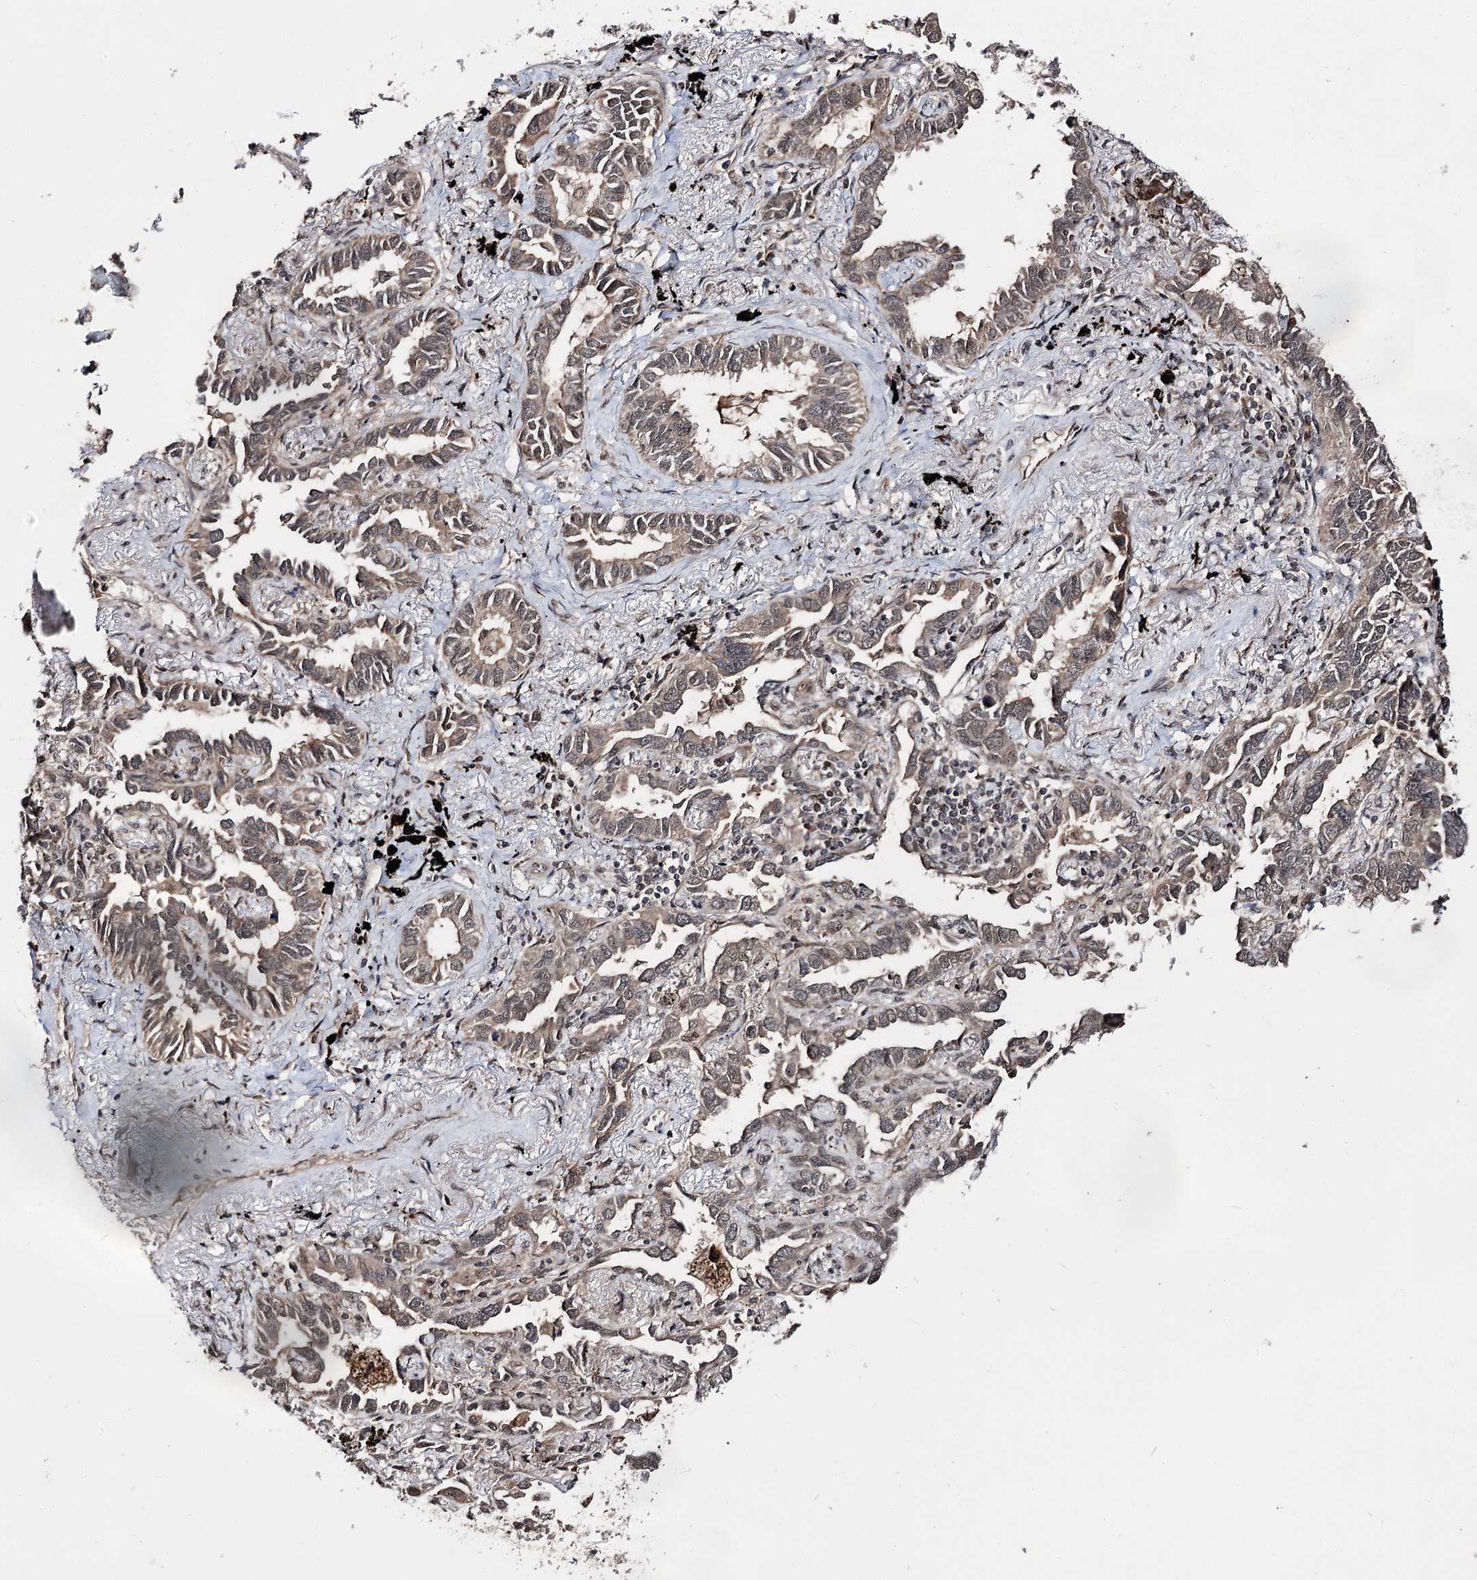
{"staining": {"intensity": "weak", "quantity": ">75%", "location": "cytoplasmic/membranous,nuclear"}, "tissue": "lung cancer", "cell_type": "Tumor cells", "image_type": "cancer", "snomed": [{"axis": "morphology", "description": "Adenocarcinoma, NOS"}, {"axis": "topography", "description": "Lung"}], "caption": "Brown immunohistochemical staining in human lung cancer (adenocarcinoma) shows weak cytoplasmic/membranous and nuclear positivity in about >75% of tumor cells.", "gene": "FAM53B", "patient": {"sex": "male", "age": 67}}